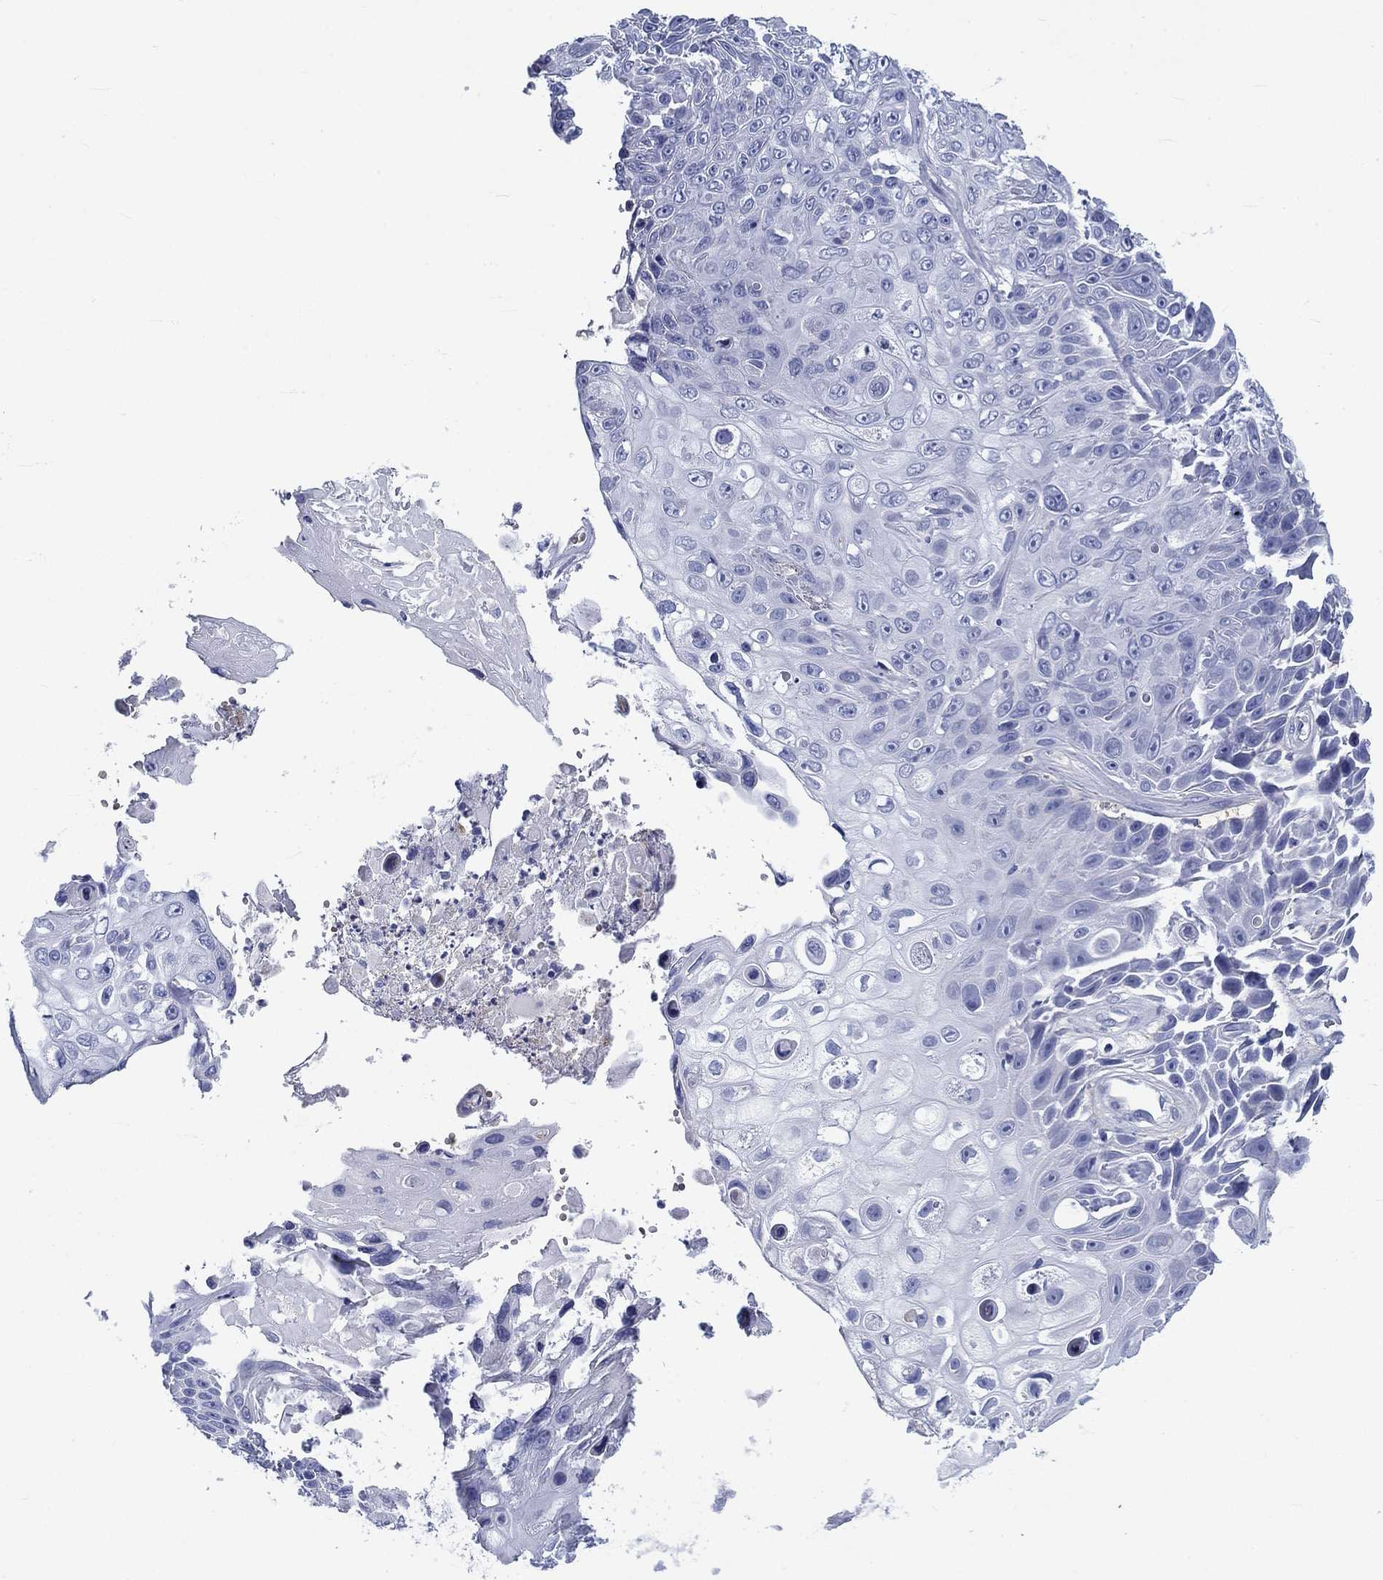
{"staining": {"intensity": "negative", "quantity": "none", "location": "none"}, "tissue": "skin cancer", "cell_type": "Tumor cells", "image_type": "cancer", "snomed": [{"axis": "morphology", "description": "Squamous cell carcinoma, NOS"}, {"axis": "topography", "description": "Skin"}], "caption": "An immunohistochemistry histopathology image of skin squamous cell carcinoma is shown. There is no staining in tumor cells of skin squamous cell carcinoma.", "gene": "CD40LG", "patient": {"sex": "male", "age": 82}}